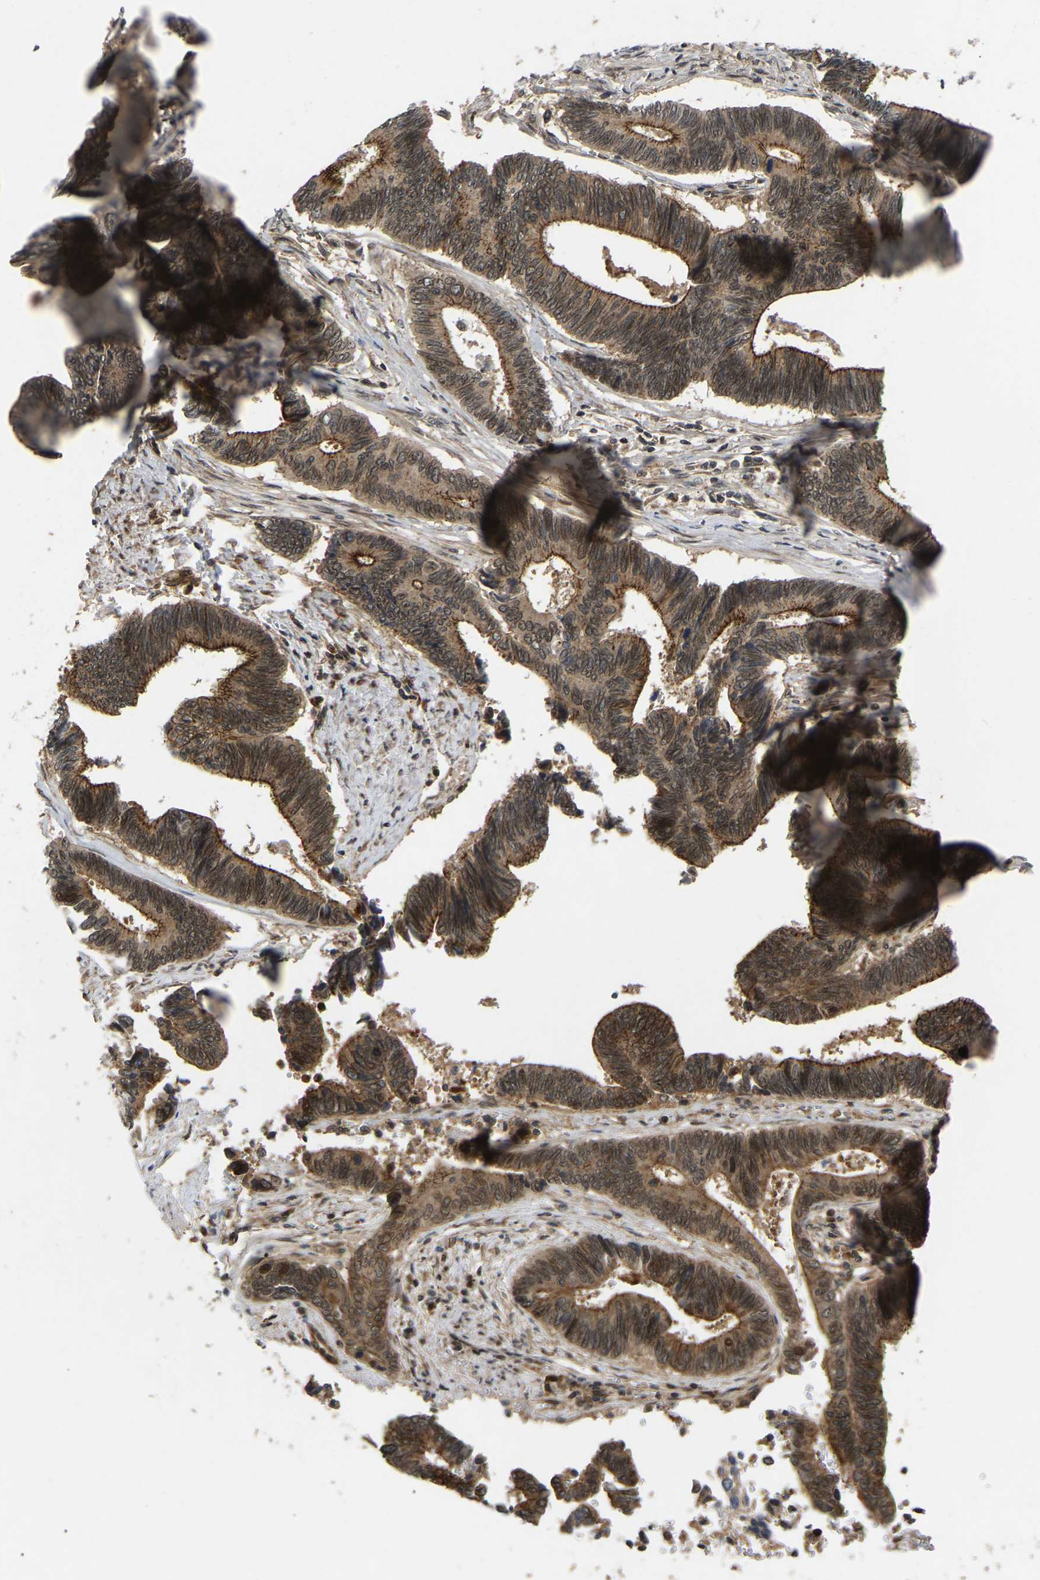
{"staining": {"intensity": "moderate", "quantity": ">75%", "location": "cytoplasmic/membranous,nuclear"}, "tissue": "pancreatic cancer", "cell_type": "Tumor cells", "image_type": "cancer", "snomed": [{"axis": "morphology", "description": "Adenocarcinoma, NOS"}, {"axis": "topography", "description": "Pancreas"}], "caption": "High-magnification brightfield microscopy of pancreatic adenocarcinoma stained with DAB (brown) and counterstained with hematoxylin (blue). tumor cells exhibit moderate cytoplasmic/membranous and nuclear expression is present in approximately>75% of cells.", "gene": "KIAA1549", "patient": {"sex": "female", "age": 70}}